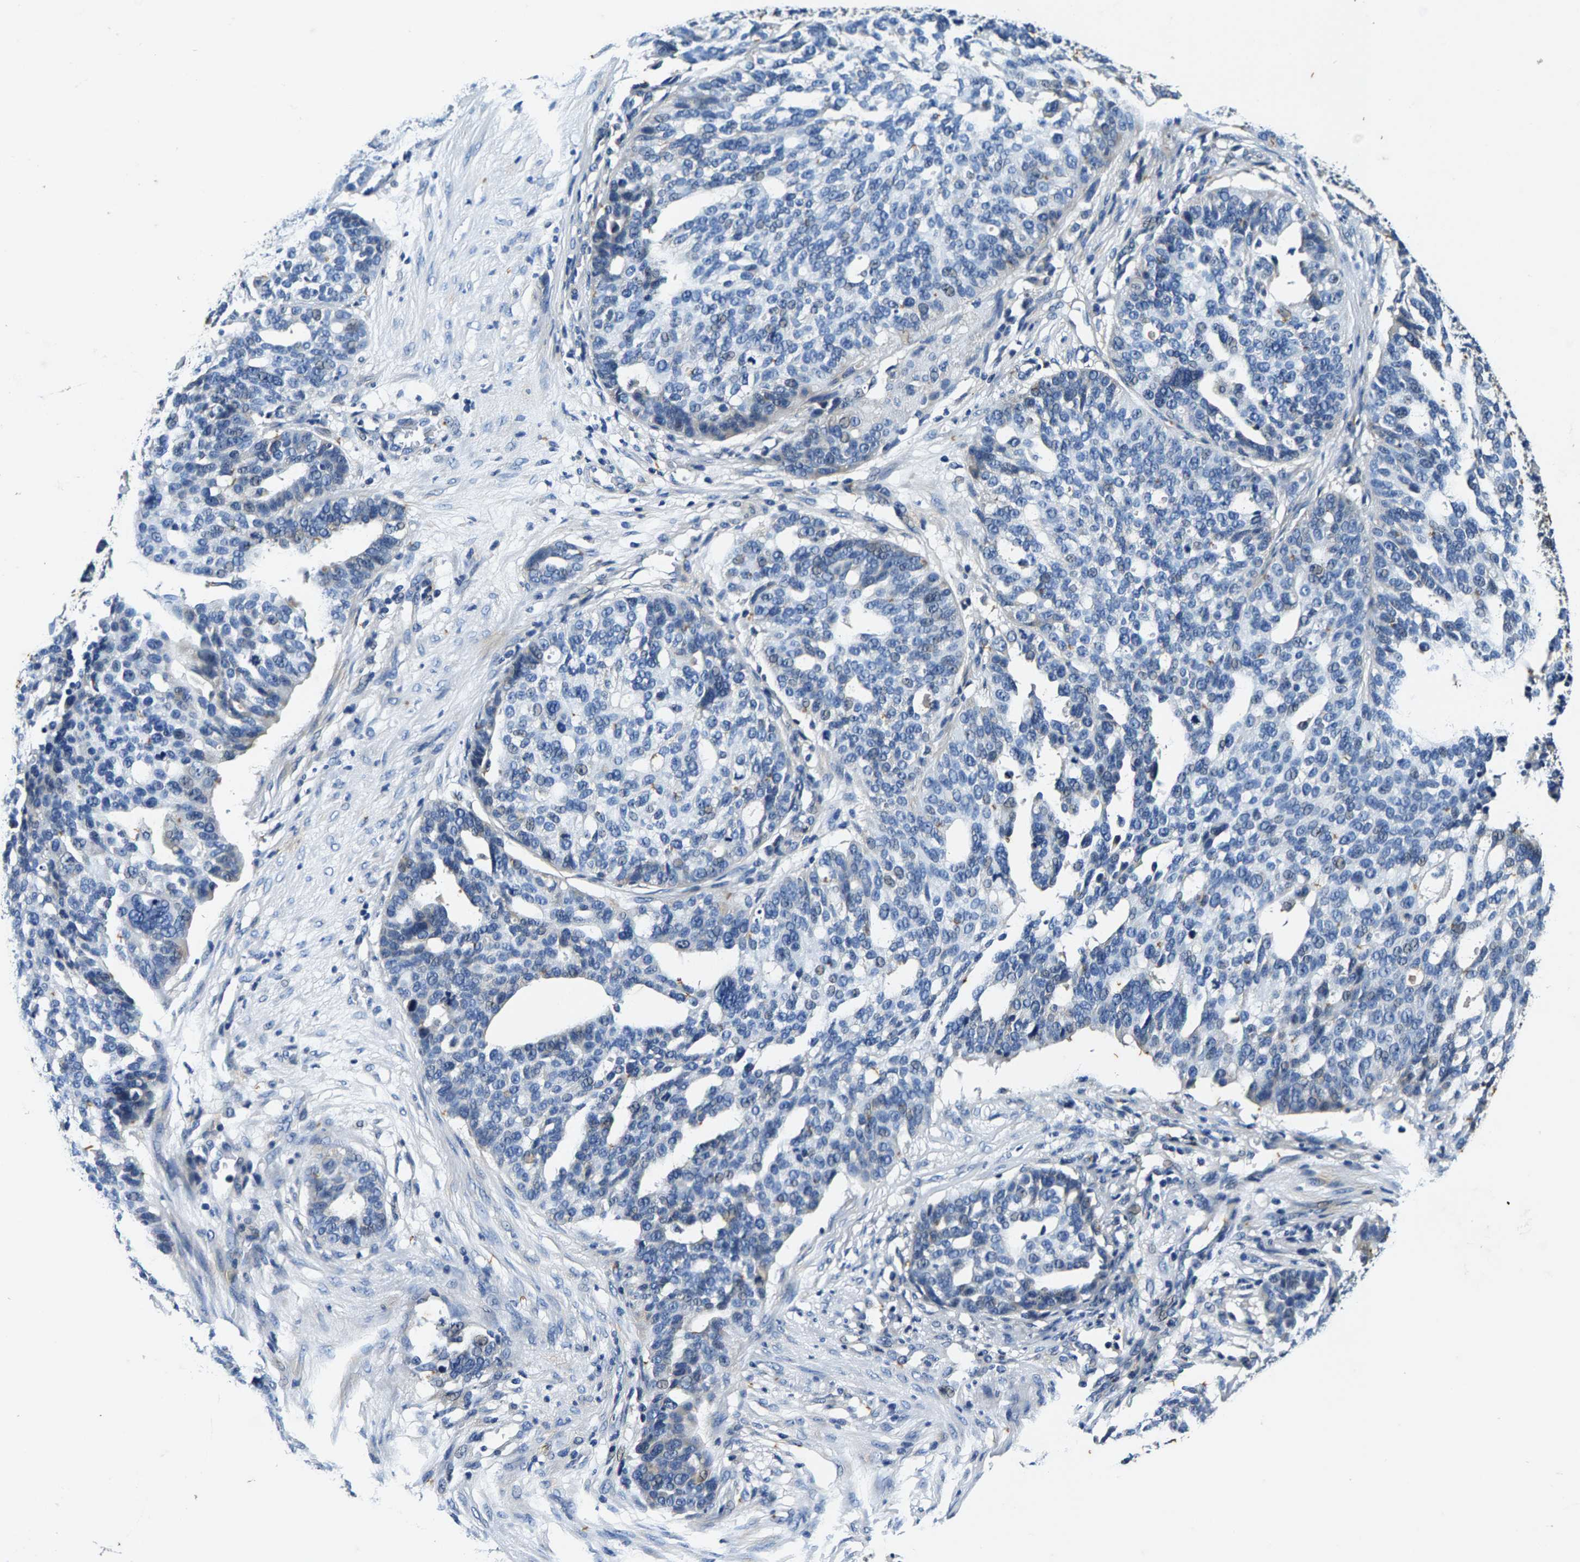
{"staining": {"intensity": "negative", "quantity": "none", "location": "none"}, "tissue": "ovarian cancer", "cell_type": "Tumor cells", "image_type": "cancer", "snomed": [{"axis": "morphology", "description": "Cystadenocarcinoma, serous, NOS"}, {"axis": "topography", "description": "Ovary"}], "caption": "An immunohistochemistry (IHC) image of ovarian serous cystadenocarcinoma is shown. There is no staining in tumor cells of ovarian serous cystadenocarcinoma.", "gene": "PI4KB", "patient": {"sex": "female", "age": 59}}